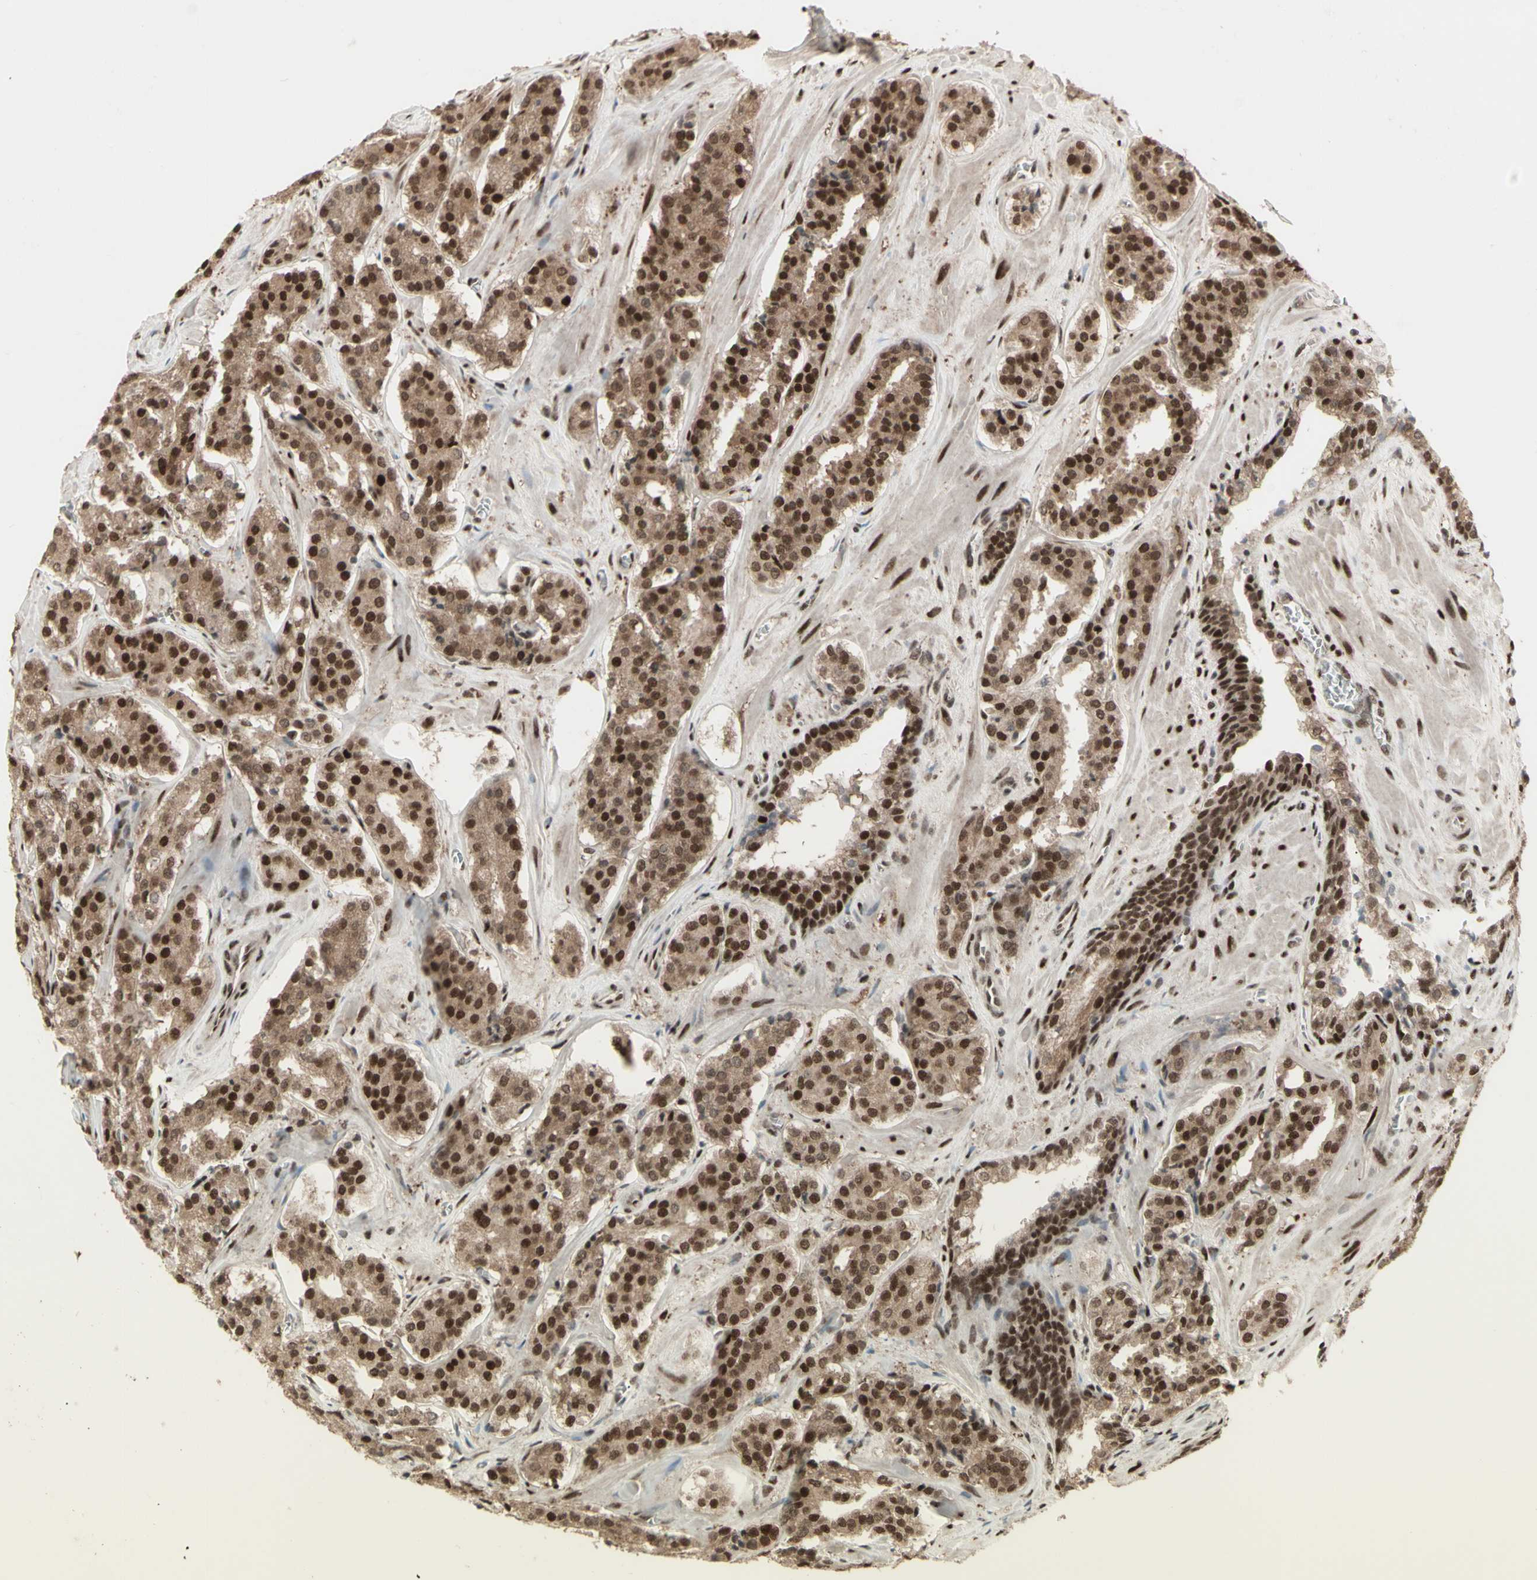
{"staining": {"intensity": "strong", "quantity": ">75%", "location": "cytoplasmic/membranous,nuclear"}, "tissue": "prostate cancer", "cell_type": "Tumor cells", "image_type": "cancer", "snomed": [{"axis": "morphology", "description": "Adenocarcinoma, High grade"}, {"axis": "topography", "description": "Prostate"}], "caption": "A high-resolution image shows IHC staining of high-grade adenocarcinoma (prostate), which reveals strong cytoplasmic/membranous and nuclear staining in approximately >75% of tumor cells.", "gene": "CBX1", "patient": {"sex": "male", "age": 60}}